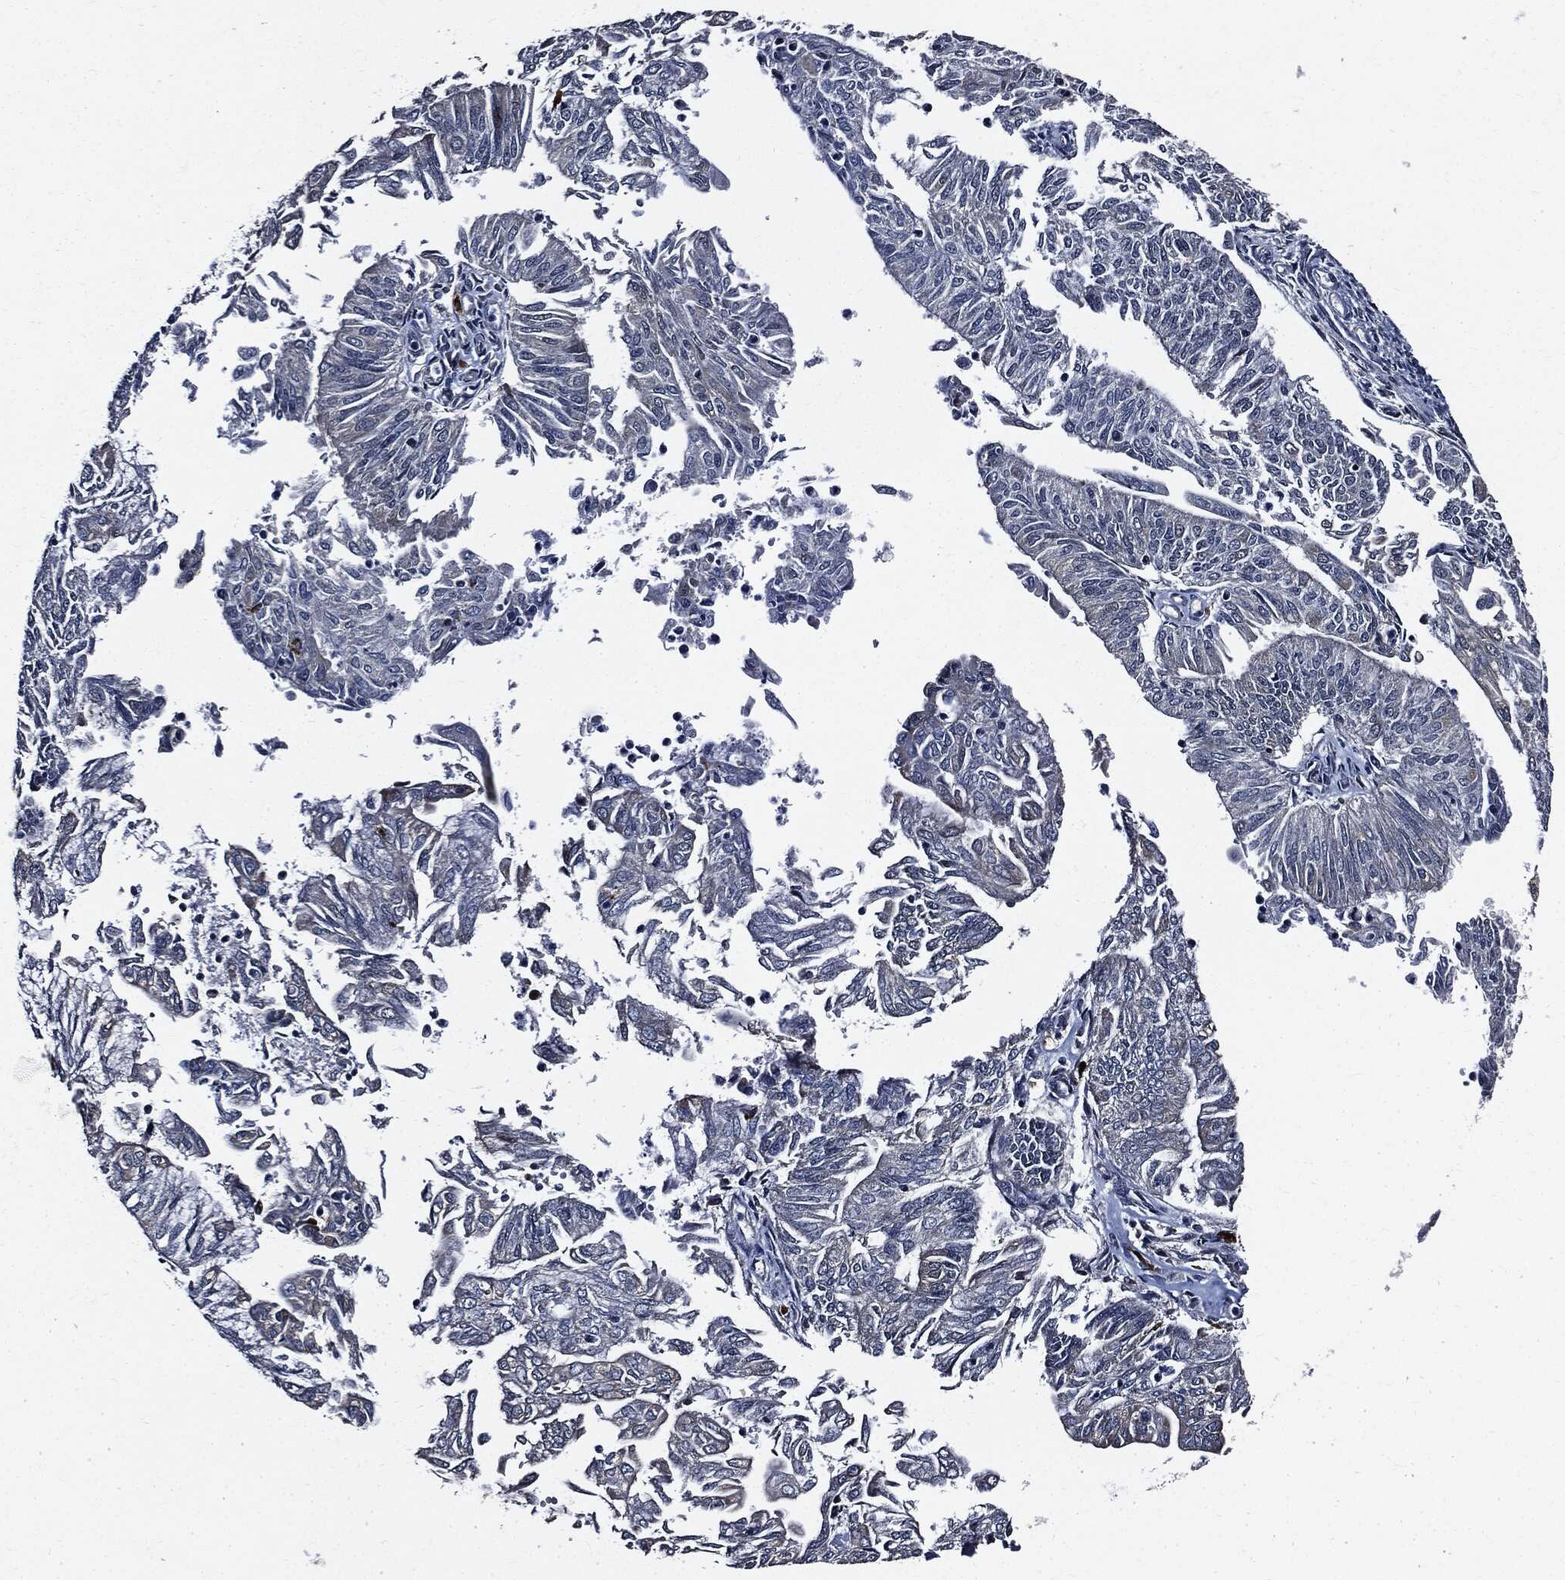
{"staining": {"intensity": "negative", "quantity": "none", "location": "none"}, "tissue": "endometrial cancer", "cell_type": "Tumor cells", "image_type": "cancer", "snomed": [{"axis": "morphology", "description": "Adenocarcinoma, NOS"}, {"axis": "topography", "description": "Endometrium"}], "caption": "Immunohistochemistry micrograph of endometrial adenocarcinoma stained for a protein (brown), which shows no staining in tumor cells.", "gene": "SUGT1", "patient": {"sex": "female", "age": 59}}